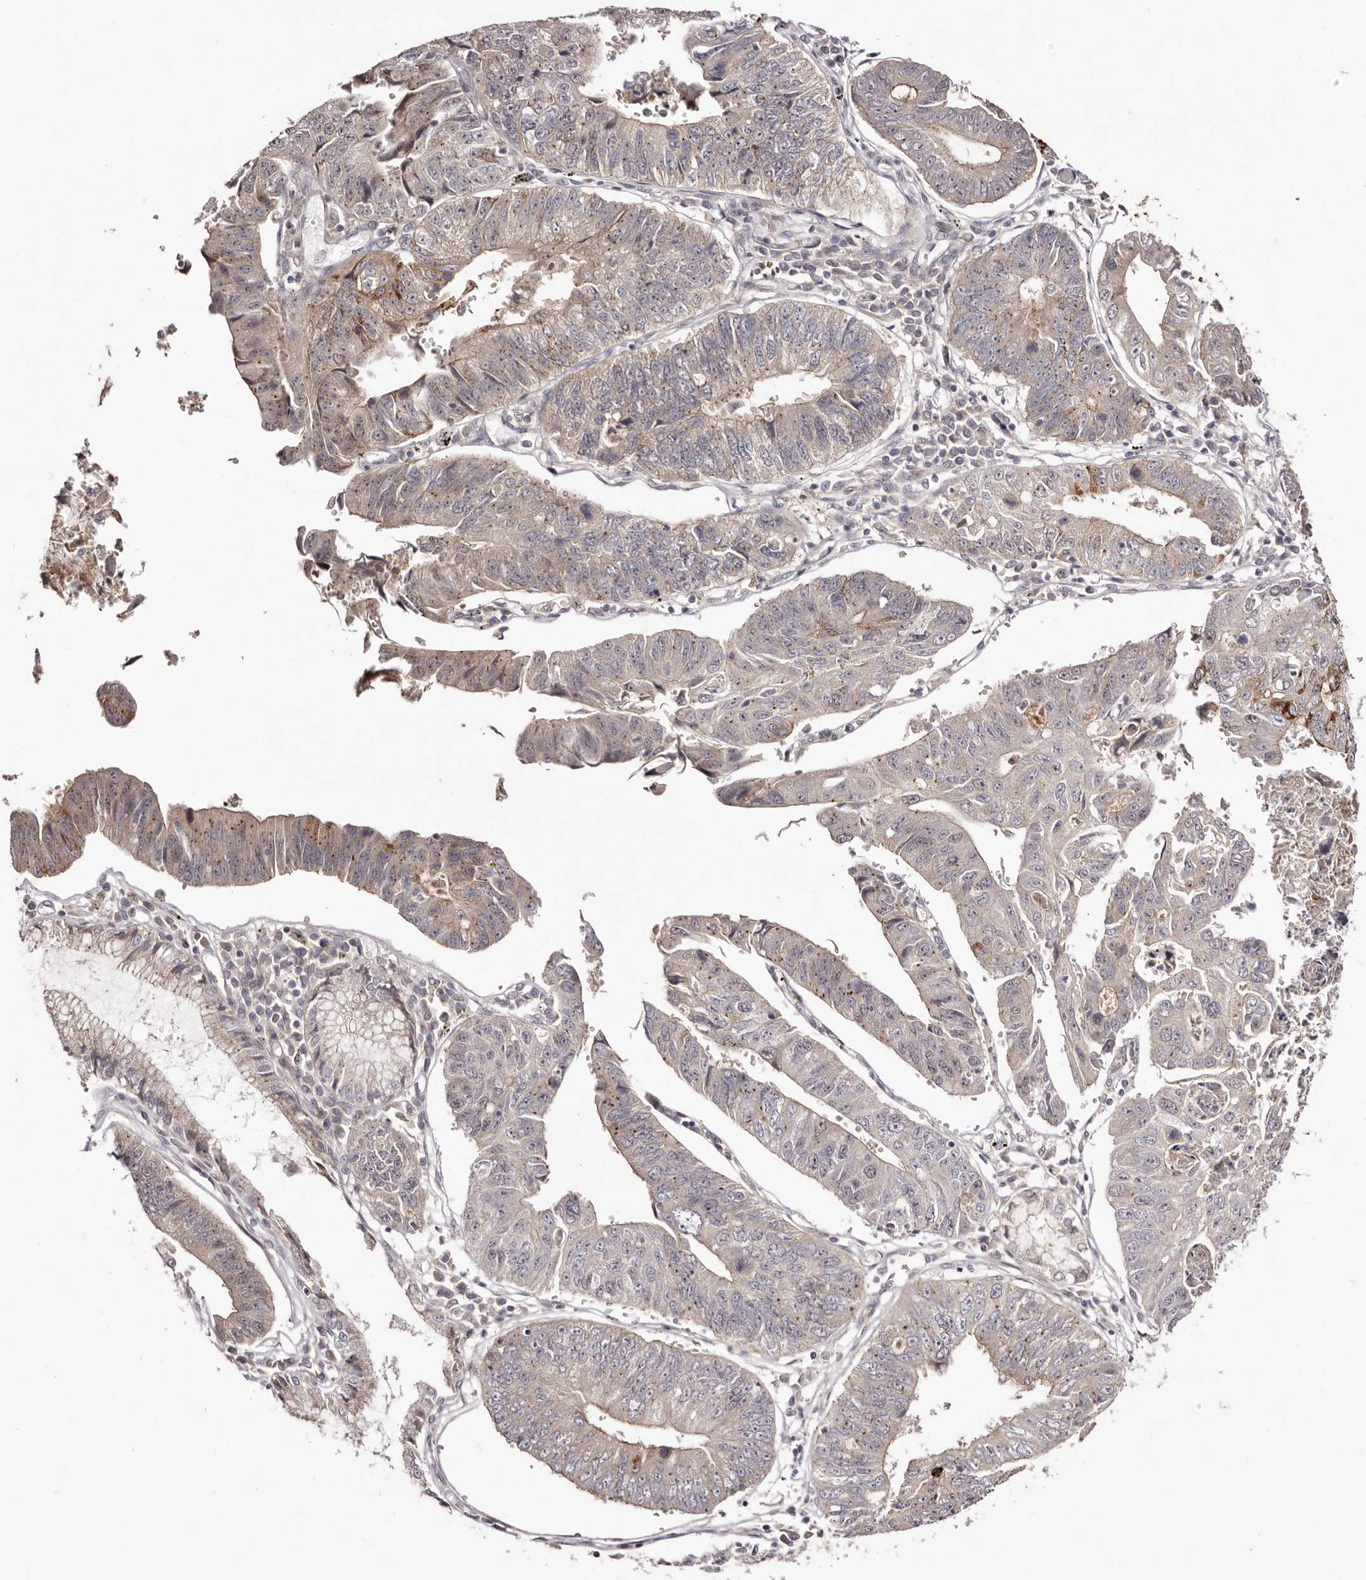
{"staining": {"intensity": "weak", "quantity": "<25%", "location": "cytoplasmic/membranous"}, "tissue": "stomach cancer", "cell_type": "Tumor cells", "image_type": "cancer", "snomed": [{"axis": "morphology", "description": "Adenocarcinoma, NOS"}, {"axis": "topography", "description": "Stomach"}], "caption": "A photomicrograph of human stomach cancer is negative for staining in tumor cells.", "gene": "EGR3", "patient": {"sex": "male", "age": 59}}